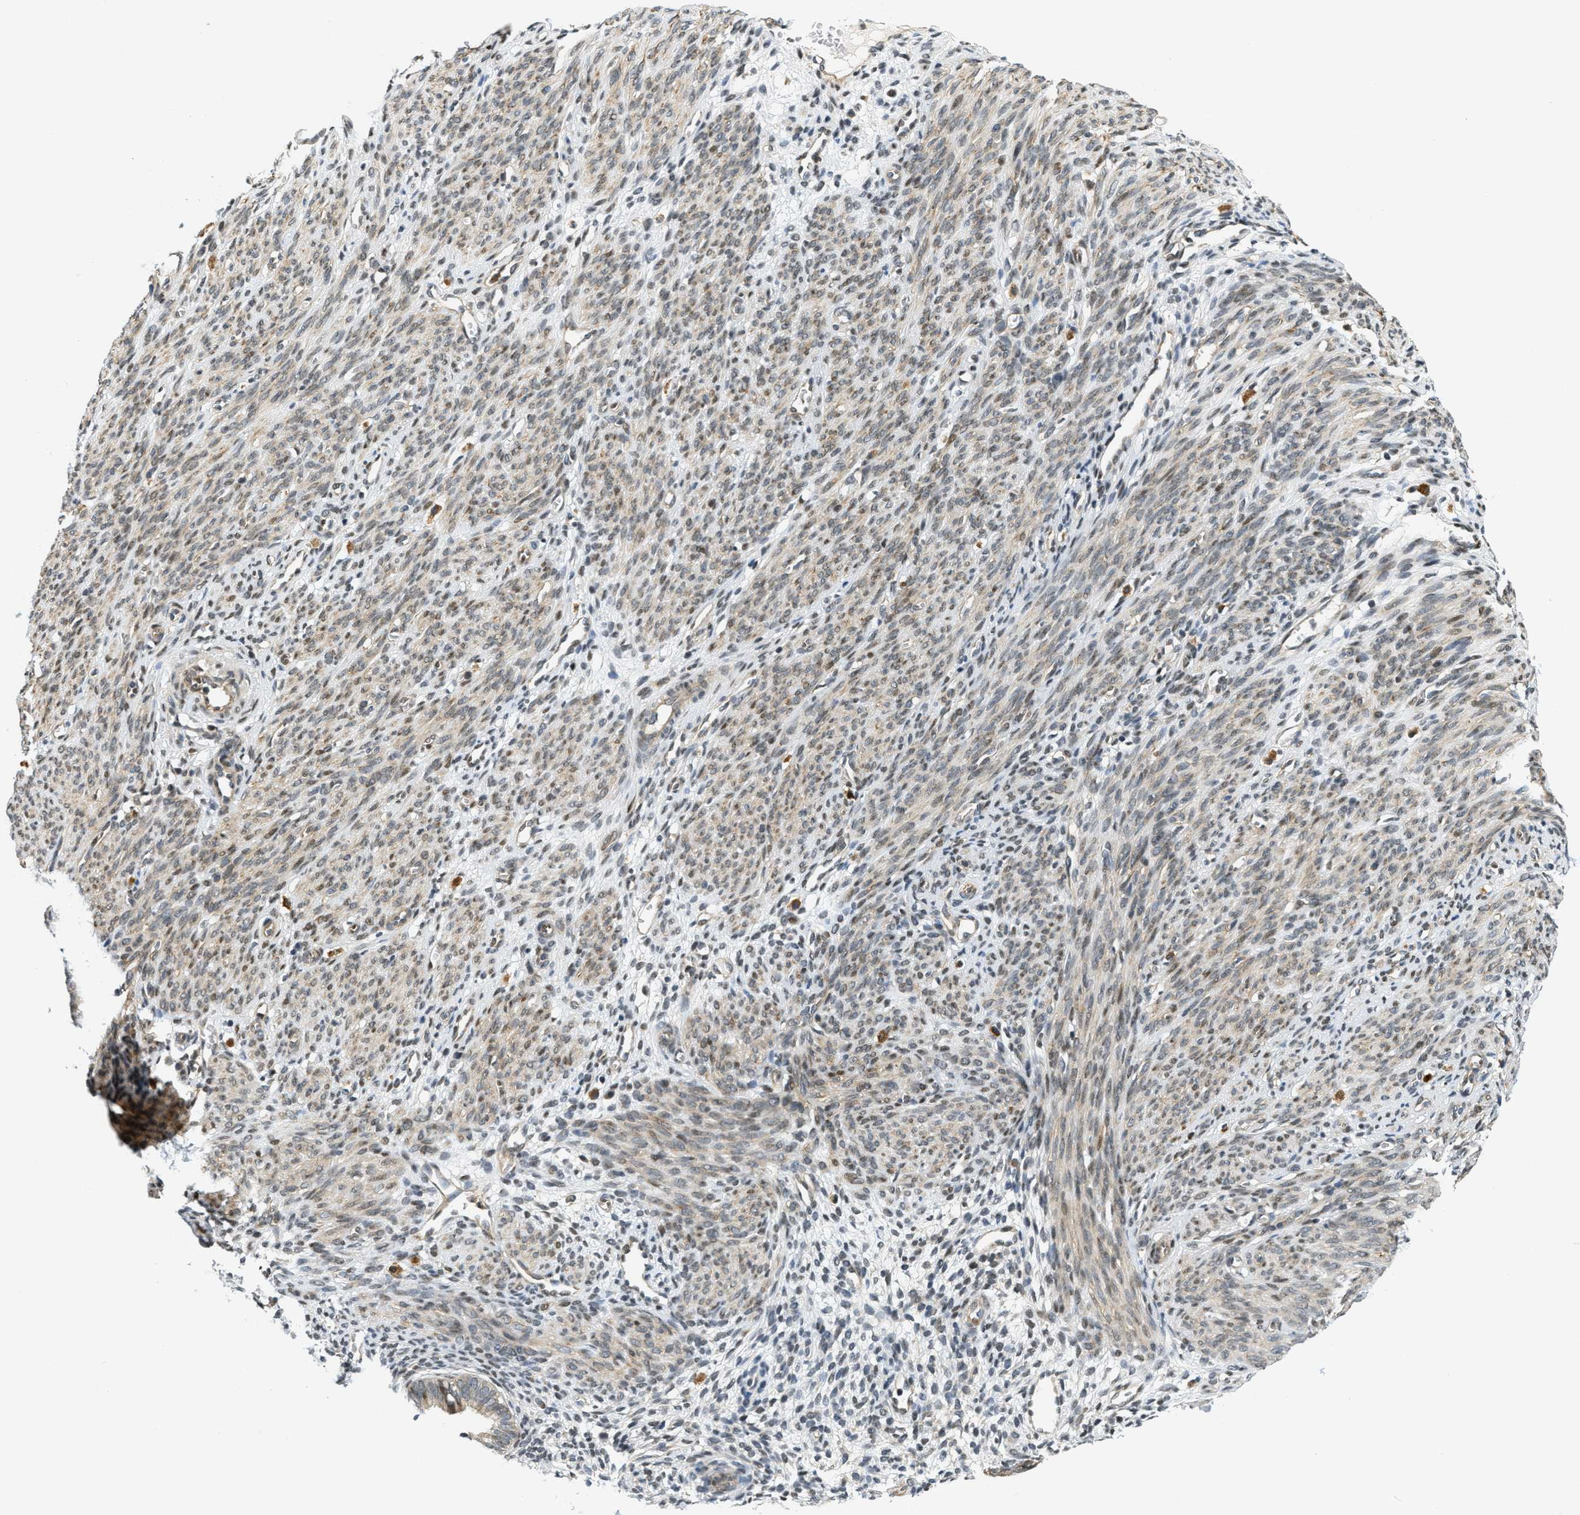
{"staining": {"intensity": "moderate", "quantity": "<25%", "location": "cytoplasmic/membranous"}, "tissue": "endometrium", "cell_type": "Cells in endometrial stroma", "image_type": "normal", "snomed": [{"axis": "morphology", "description": "Normal tissue, NOS"}, {"axis": "morphology", "description": "Adenocarcinoma, NOS"}, {"axis": "topography", "description": "Endometrium"}, {"axis": "topography", "description": "Ovary"}], "caption": "About <25% of cells in endometrial stroma in benign human endometrium exhibit moderate cytoplasmic/membranous protein positivity as visualized by brown immunohistochemical staining.", "gene": "KMT2A", "patient": {"sex": "female", "age": 68}}